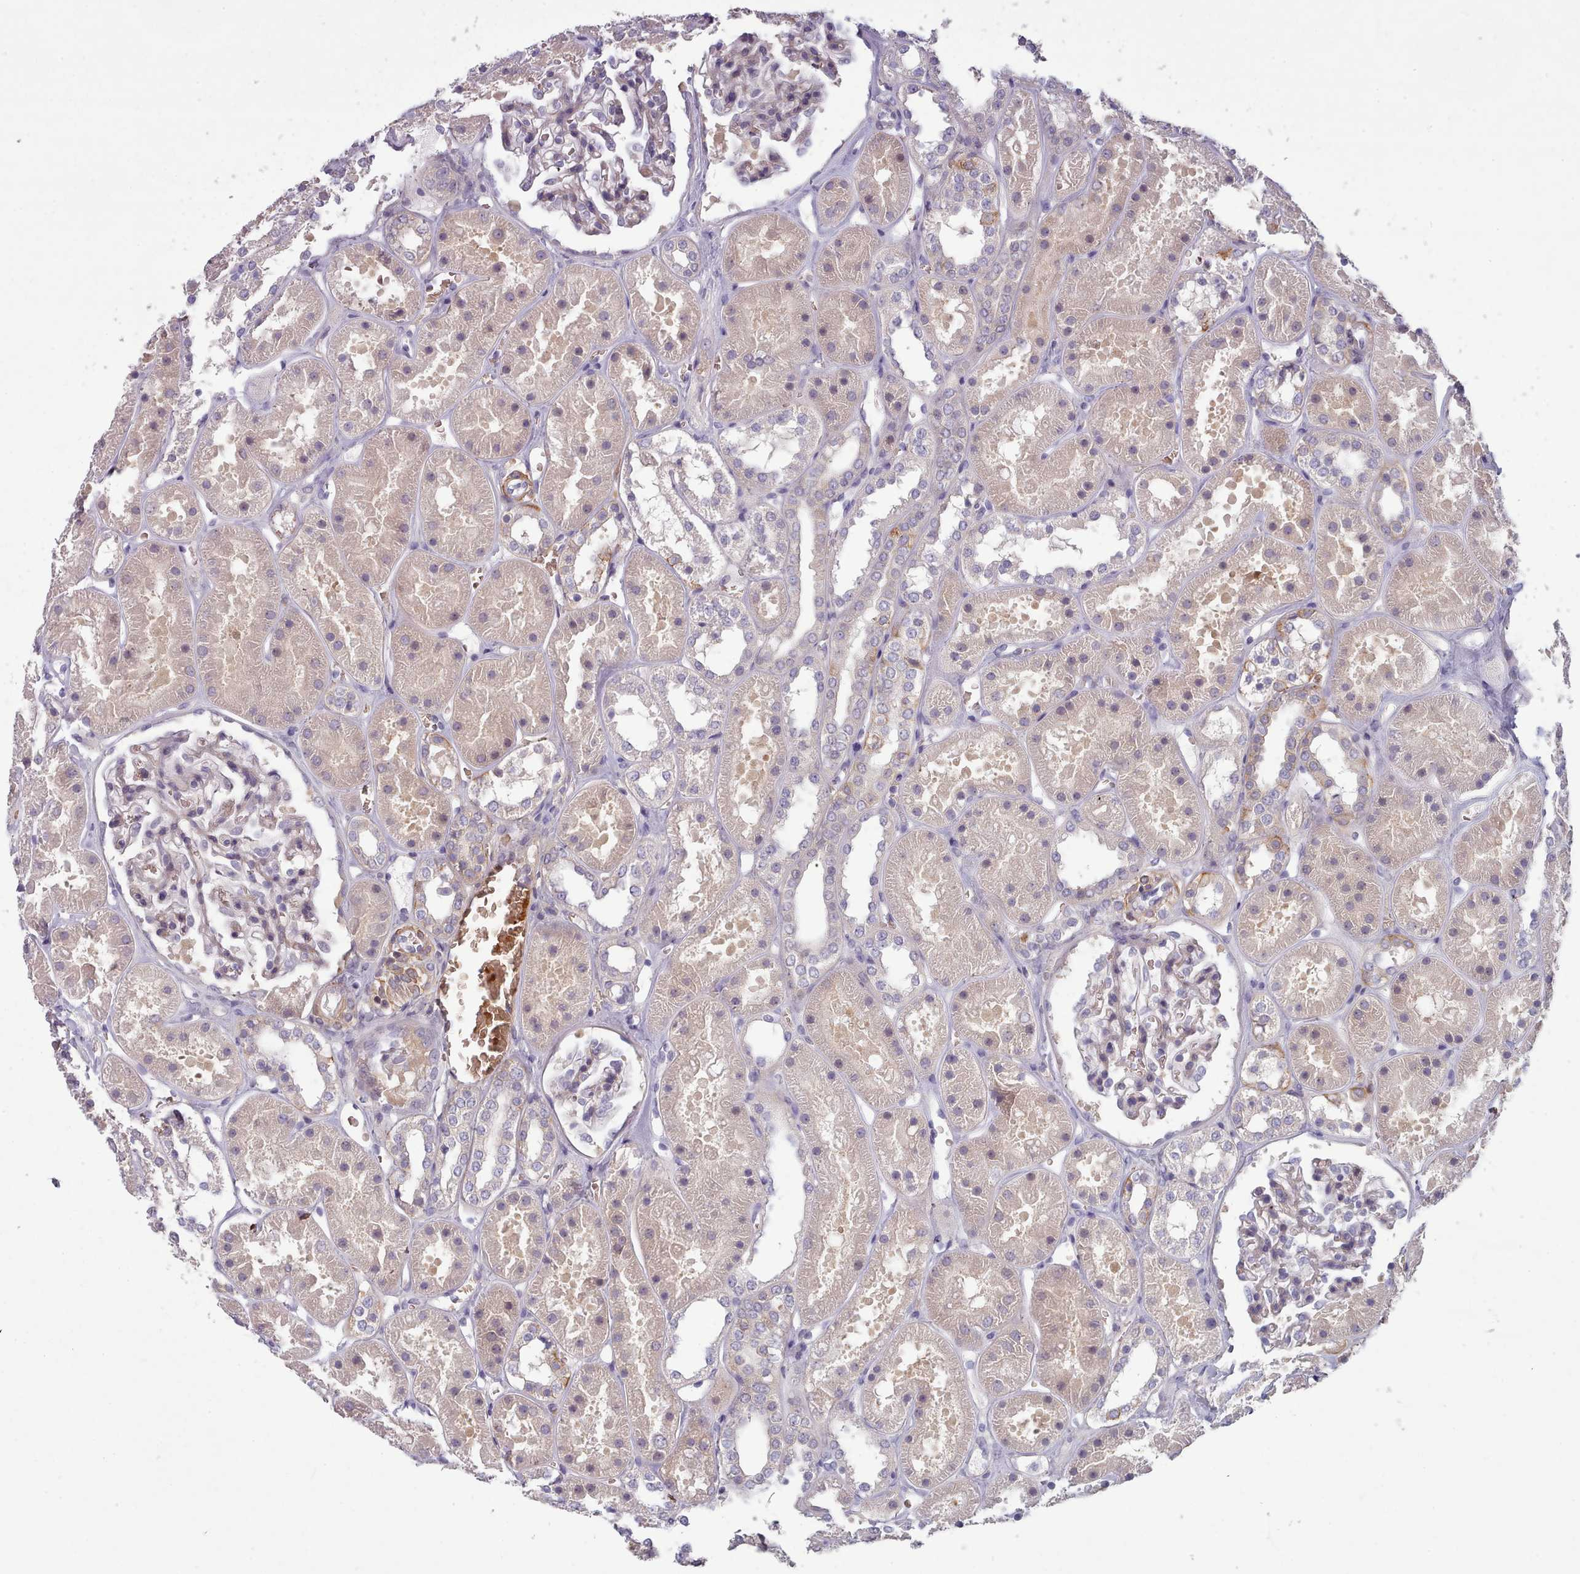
{"staining": {"intensity": "weak", "quantity": "<25%", "location": "cytoplasmic/membranous,nuclear"}, "tissue": "kidney", "cell_type": "Cells in glomeruli", "image_type": "normal", "snomed": [{"axis": "morphology", "description": "Normal tissue, NOS"}, {"axis": "topography", "description": "Kidney"}], "caption": "The immunohistochemistry (IHC) photomicrograph has no significant positivity in cells in glomeruli of kidney.", "gene": "CLNS1A", "patient": {"sex": "female", "age": 41}}